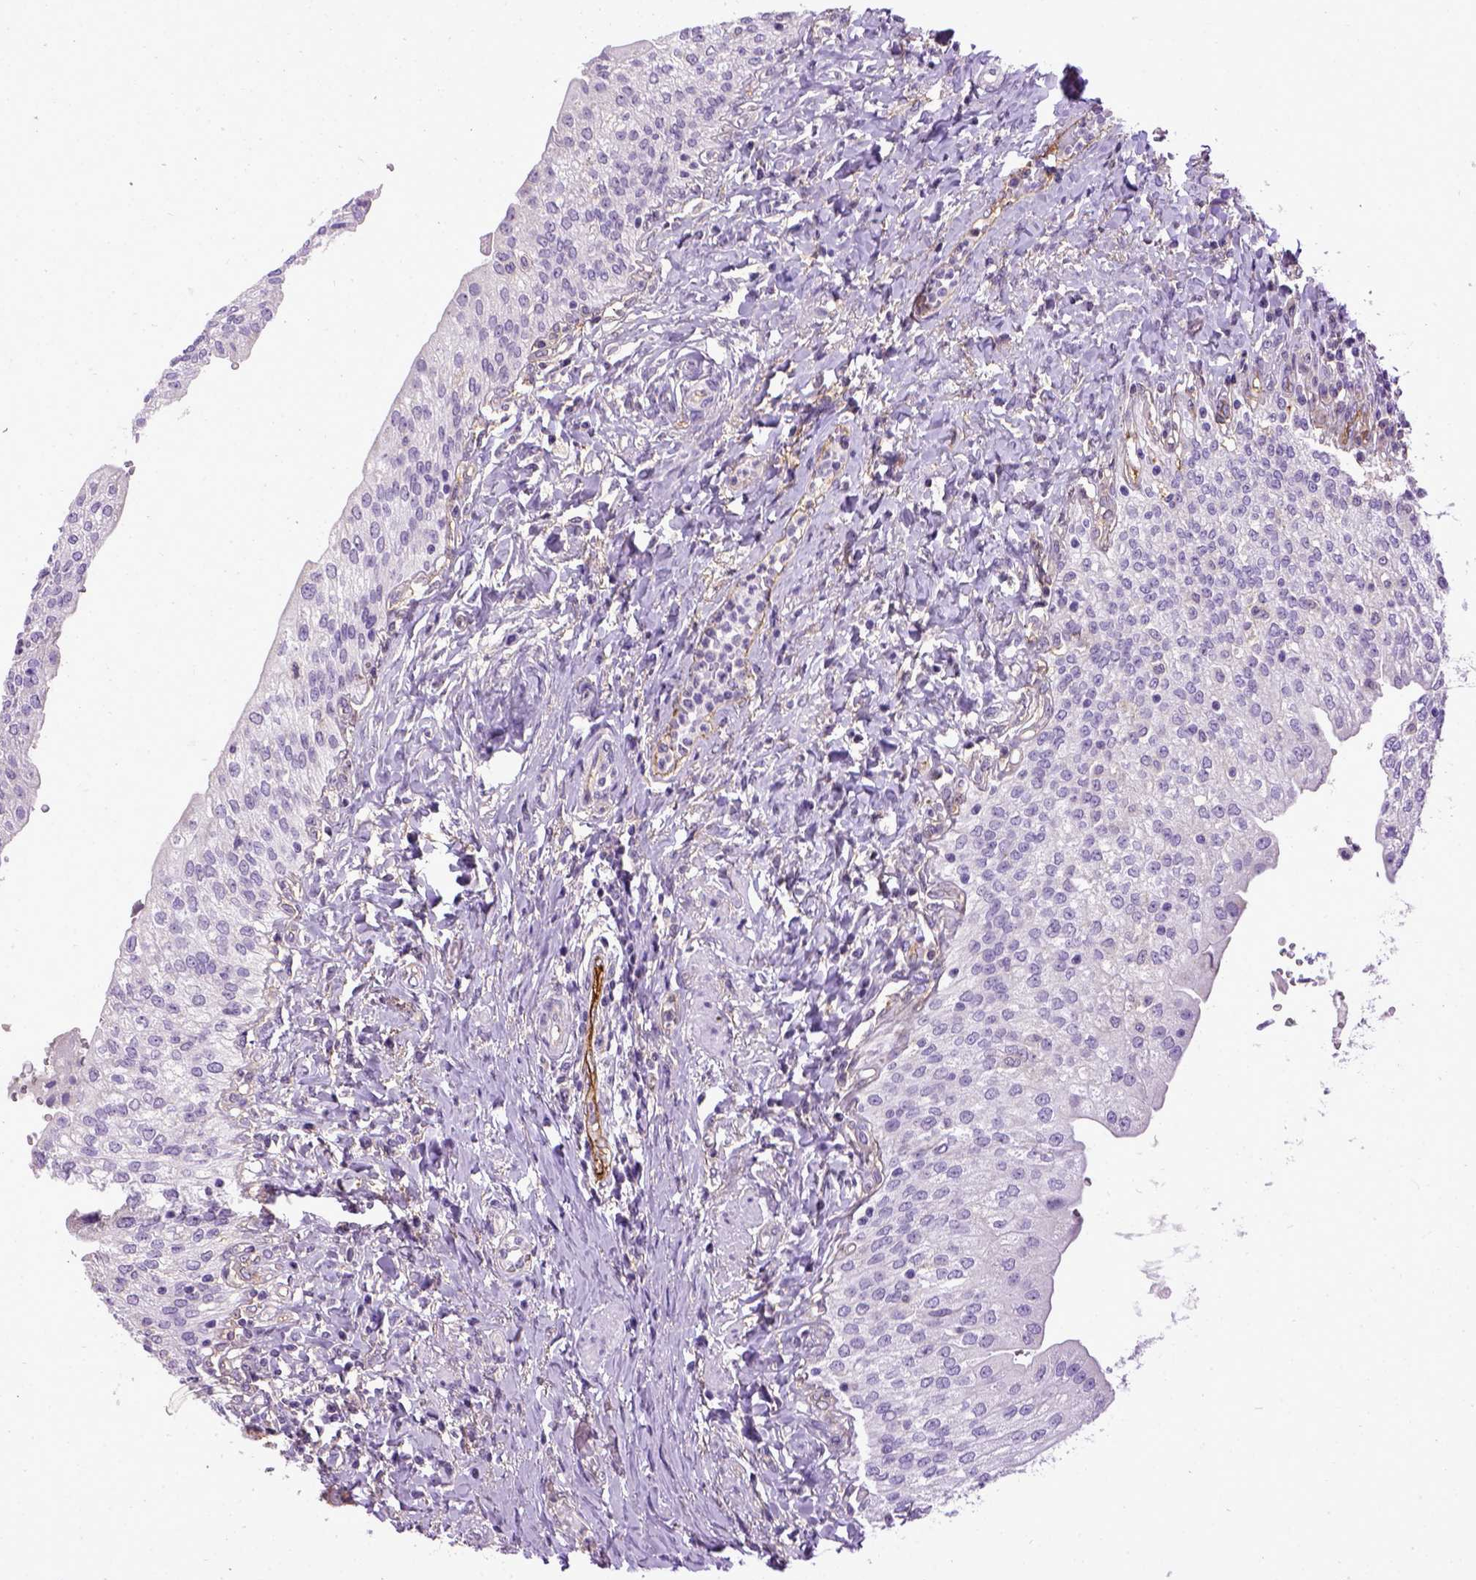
{"staining": {"intensity": "negative", "quantity": "none", "location": "none"}, "tissue": "urinary bladder", "cell_type": "Urothelial cells", "image_type": "normal", "snomed": [{"axis": "morphology", "description": "Normal tissue, NOS"}, {"axis": "morphology", "description": "Inflammation, NOS"}, {"axis": "topography", "description": "Urinary bladder"}], "caption": "Immunohistochemistry (IHC) image of unremarkable urinary bladder: urinary bladder stained with DAB (3,3'-diaminobenzidine) shows no significant protein positivity in urothelial cells.", "gene": "ENG", "patient": {"sex": "male", "age": 64}}